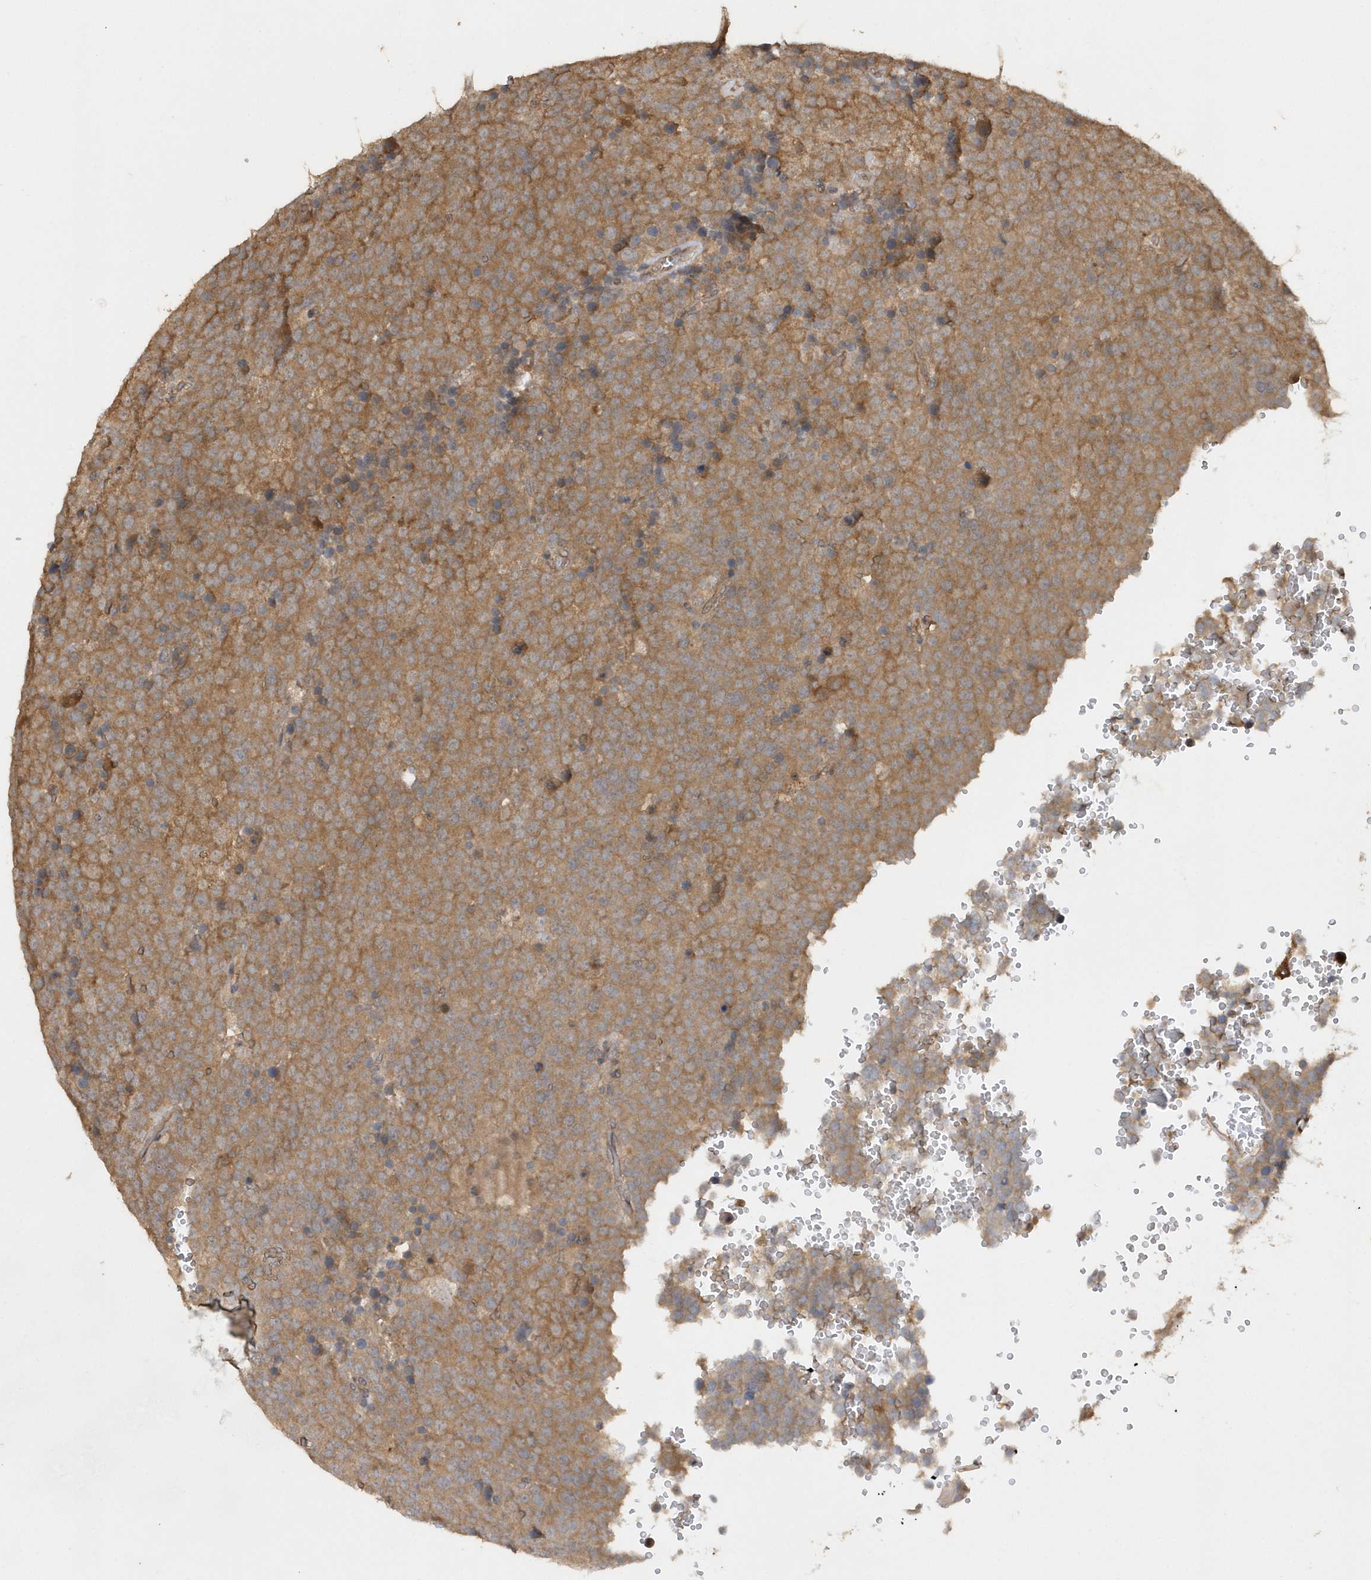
{"staining": {"intensity": "moderate", "quantity": ">75%", "location": "cytoplasmic/membranous"}, "tissue": "testis cancer", "cell_type": "Tumor cells", "image_type": "cancer", "snomed": [{"axis": "morphology", "description": "Seminoma, NOS"}, {"axis": "topography", "description": "Testis"}], "caption": "Moderate cytoplasmic/membranous staining is present in approximately >75% of tumor cells in testis cancer (seminoma).", "gene": "RPE", "patient": {"sex": "male", "age": 71}}